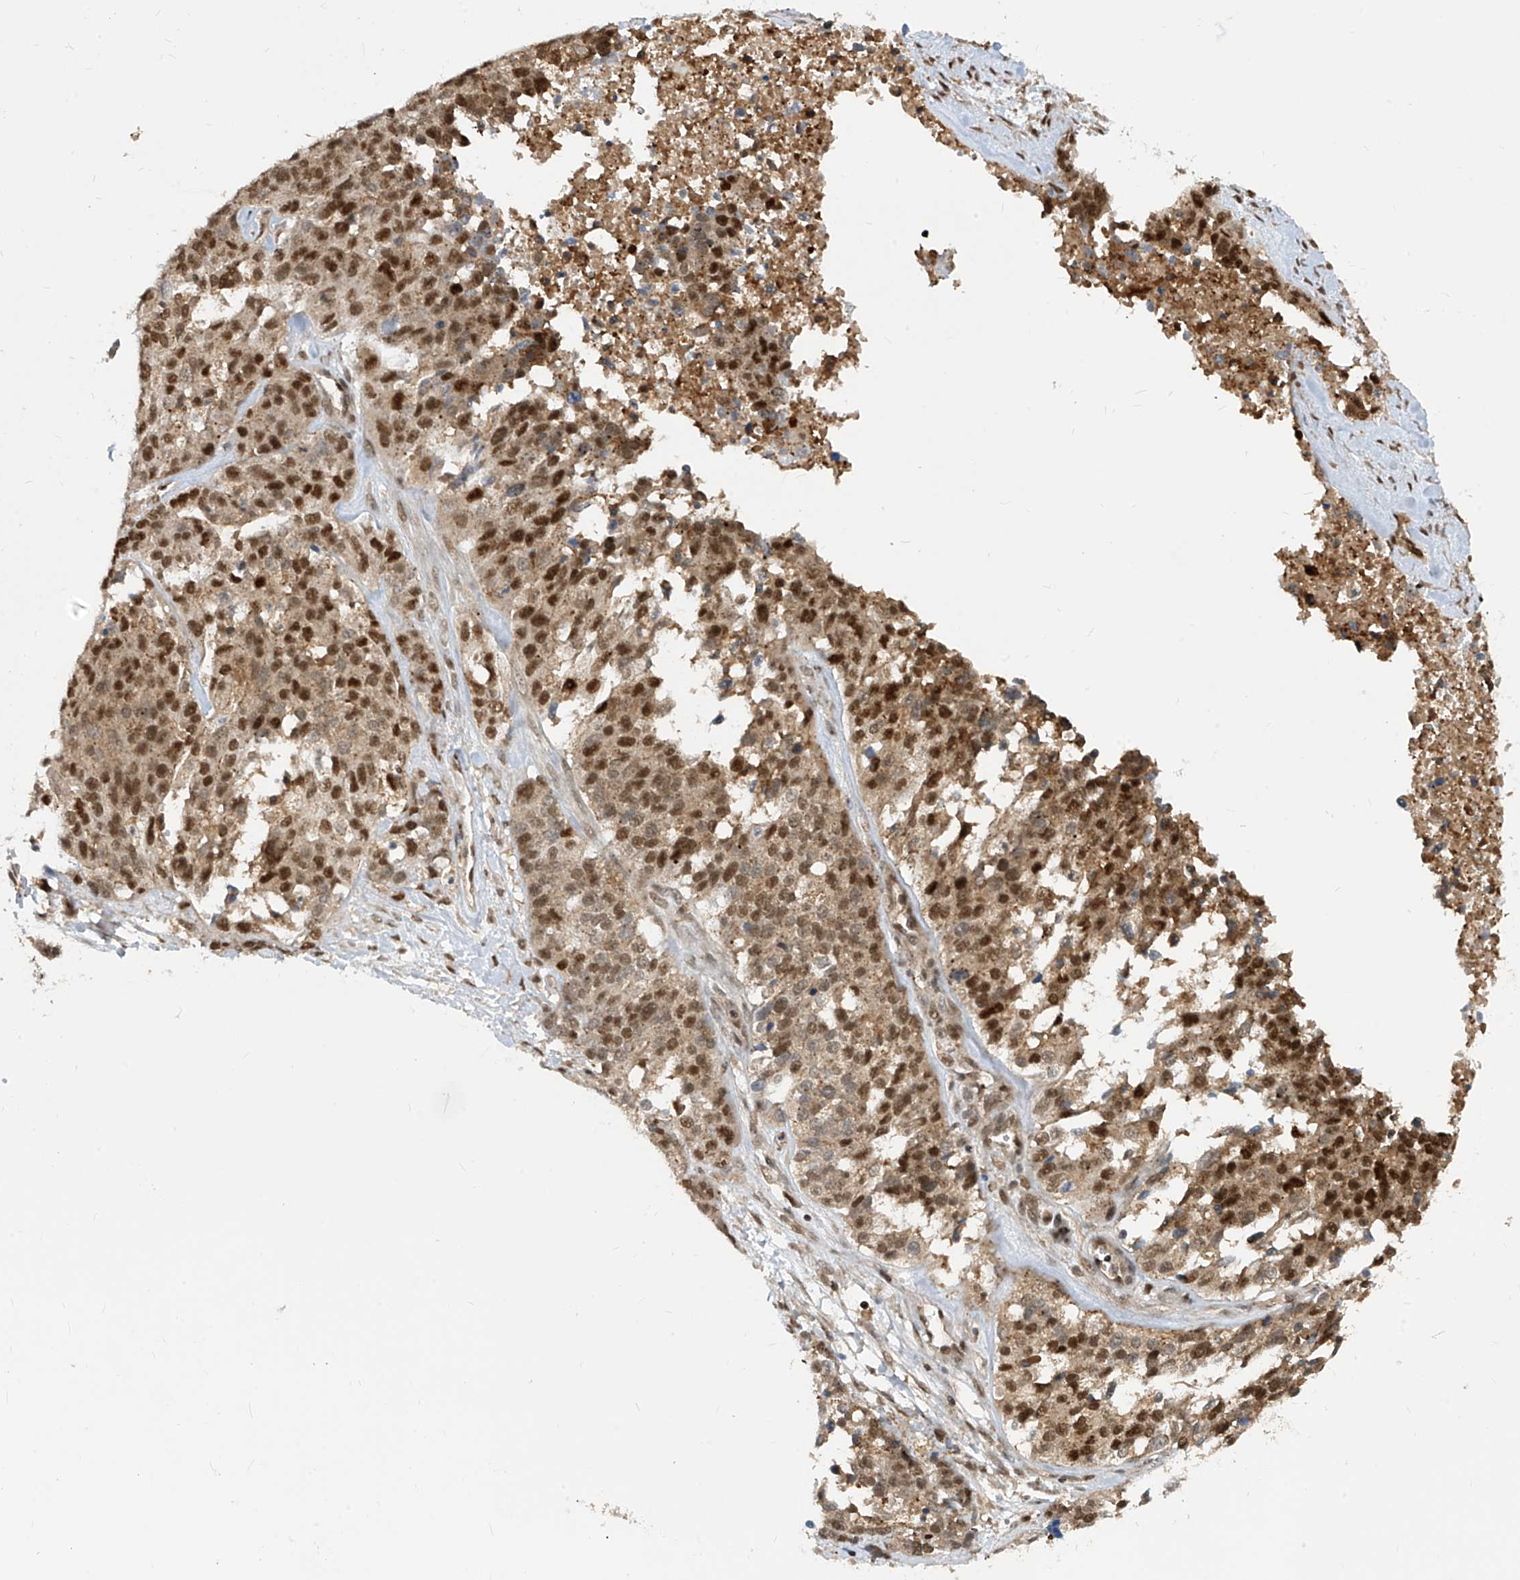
{"staining": {"intensity": "strong", "quantity": ">75%", "location": "nuclear"}, "tissue": "ovarian cancer", "cell_type": "Tumor cells", "image_type": "cancer", "snomed": [{"axis": "morphology", "description": "Cystadenocarcinoma, serous, NOS"}, {"axis": "topography", "description": "Ovary"}], "caption": "IHC image of neoplastic tissue: human ovarian cancer stained using immunohistochemistry reveals high levels of strong protein expression localized specifically in the nuclear of tumor cells, appearing as a nuclear brown color.", "gene": "LAGE3", "patient": {"sex": "female", "age": 44}}